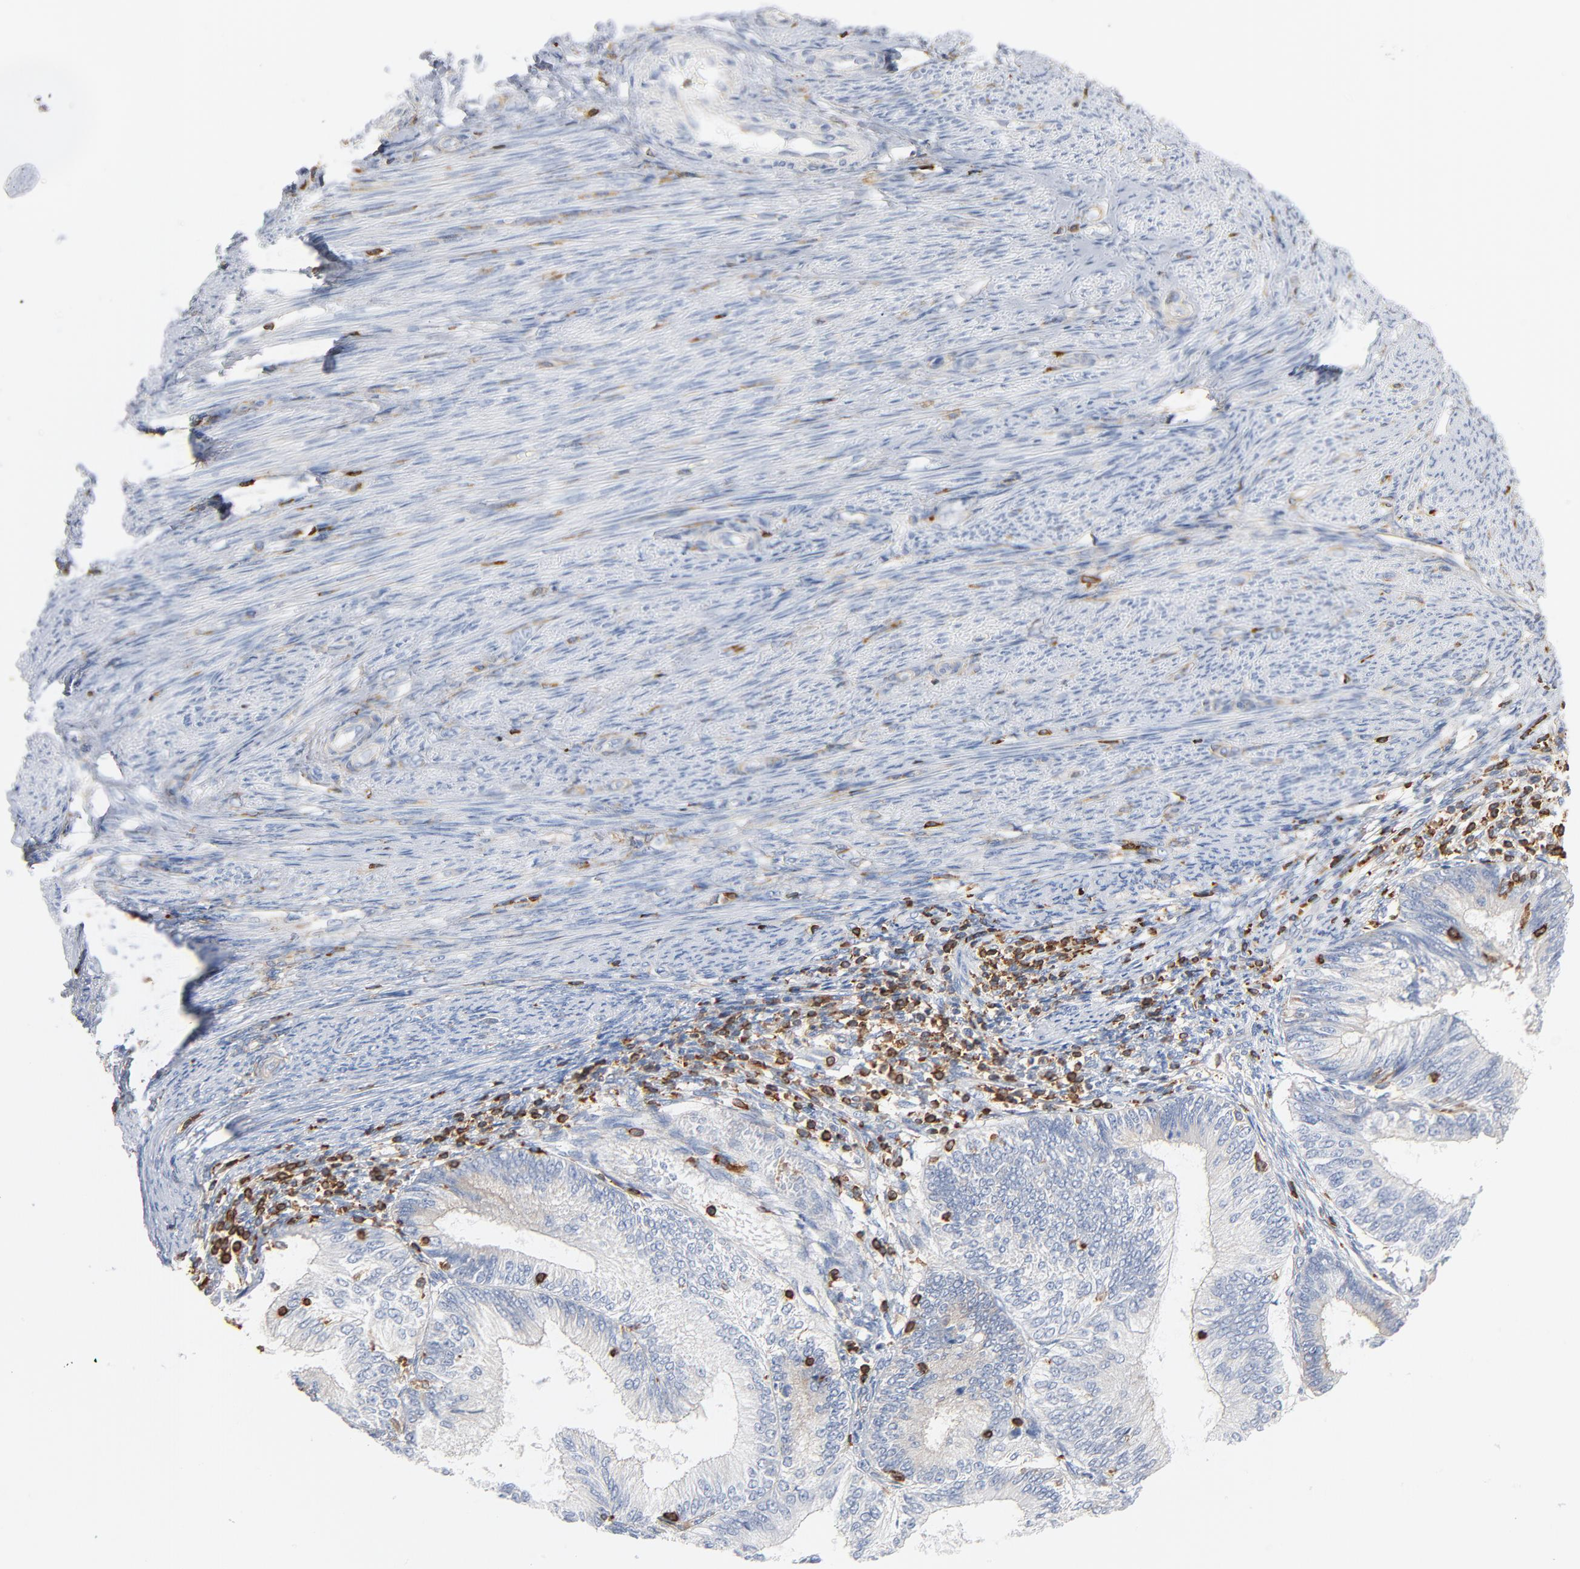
{"staining": {"intensity": "negative", "quantity": "none", "location": "none"}, "tissue": "endometrial cancer", "cell_type": "Tumor cells", "image_type": "cancer", "snomed": [{"axis": "morphology", "description": "Adenocarcinoma, NOS"}, {"axis": "topography", "description": "Endometrium"}], "caption": "High power microscopy photomicrograph of an immunohistochemistry photomicrograph of endometrial cancer, revealing no significant expression in tumor cells.", "gene": "SH3KBP1", "patient": {"sex": "female", "age": 55}}